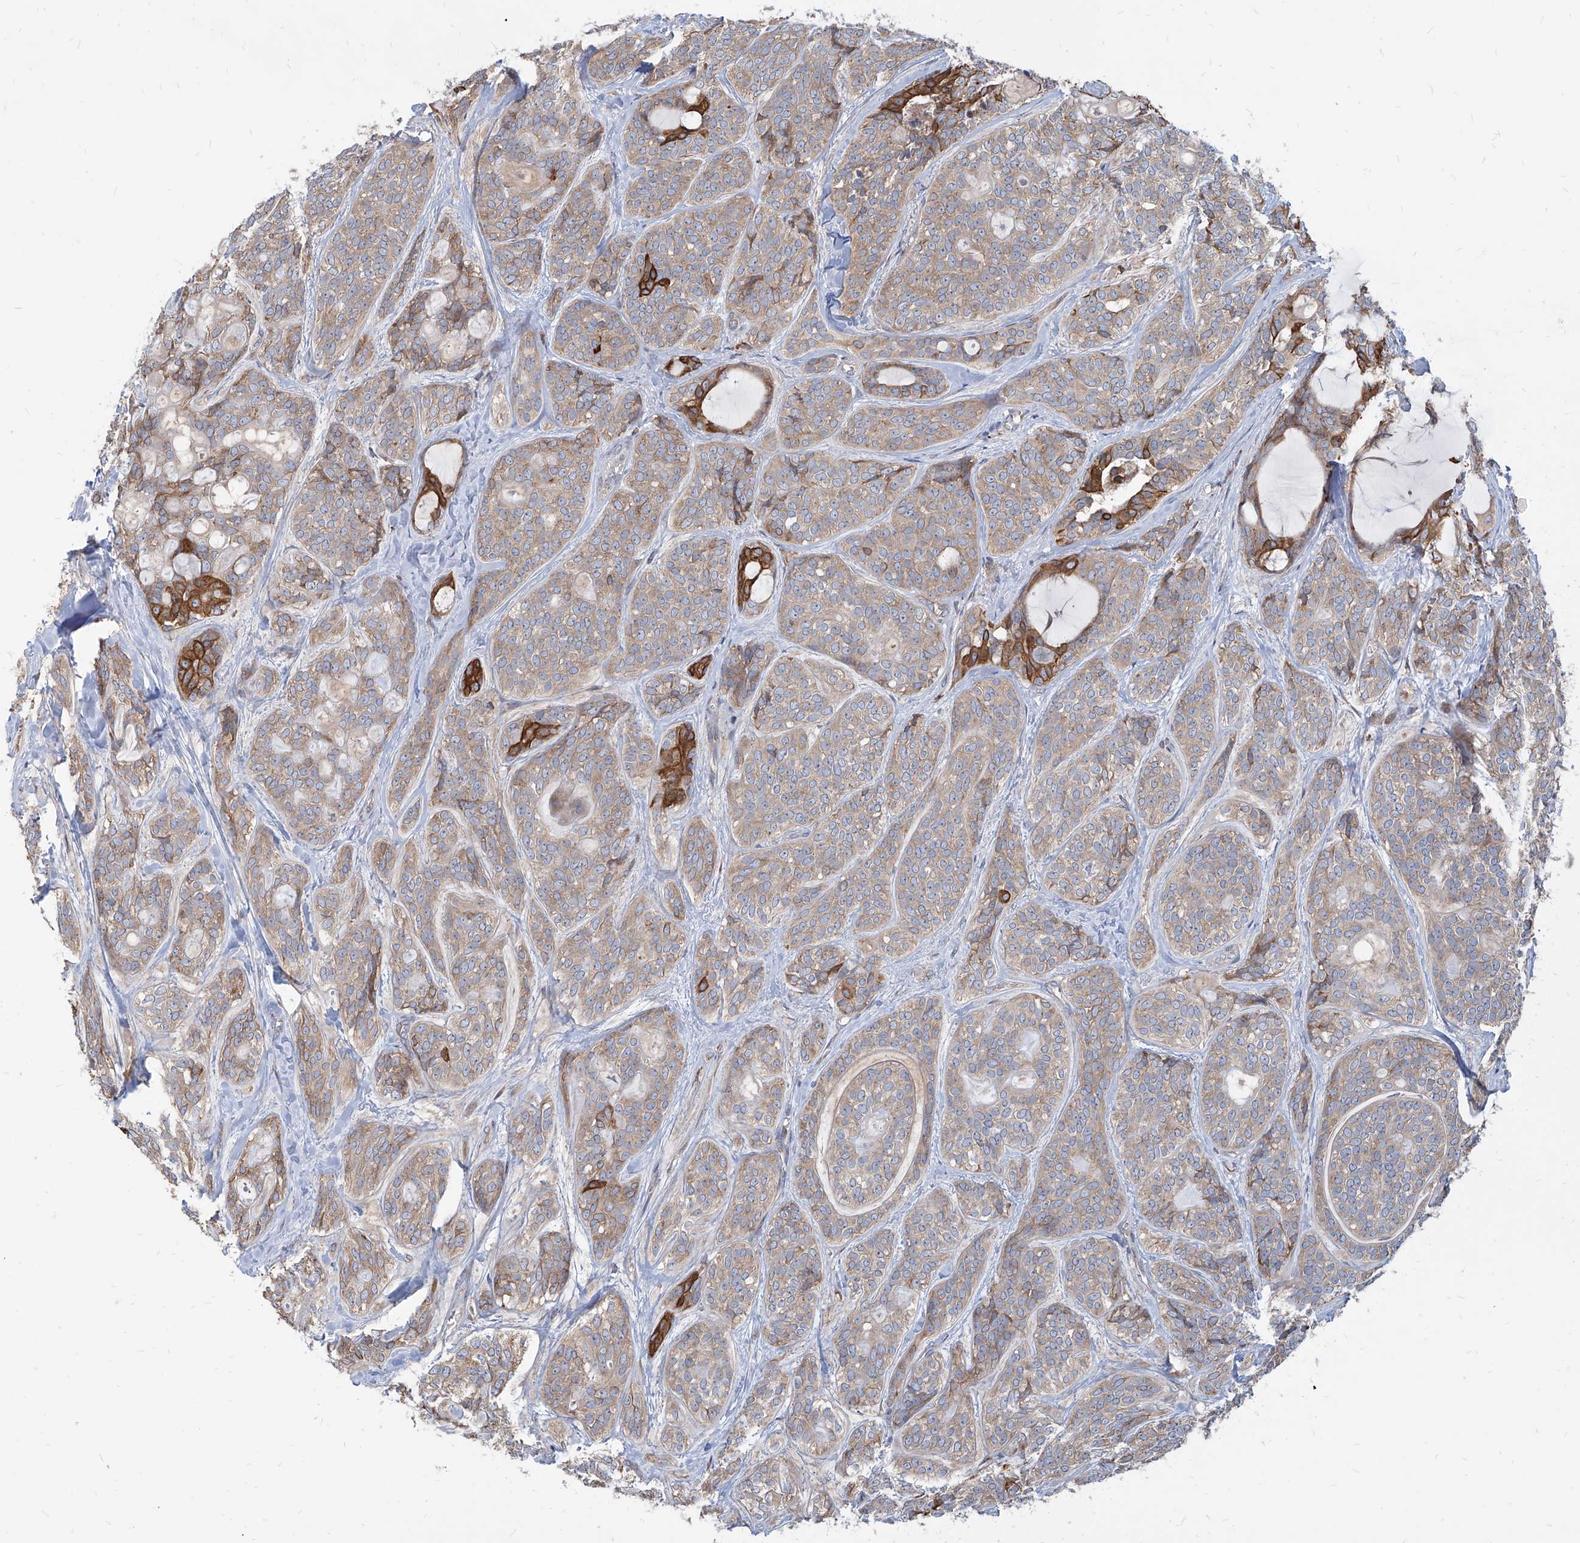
{"staining": {"intensity": "strong", "quantity": "<25%", "location": "cytoplasmic/membranous"}, "tissue": "head and neck cancer", "cell_type": "Tumor cells", "image_type": "cancer", "snomed": [{"axis": "morphology", "description": "Adenocarcinoma, NOS"}, {"axis": "topography", "description": "Head-Neck"}], "caption": "Human adenocarcinoma (head and neck) stained for a protein (brown) exhibits strong cytoplasmic/membranous positive expression in approximately <25% of tumor cells.", "gene": "FAM83B", "patient": {"sex": "male", "age": 66}}